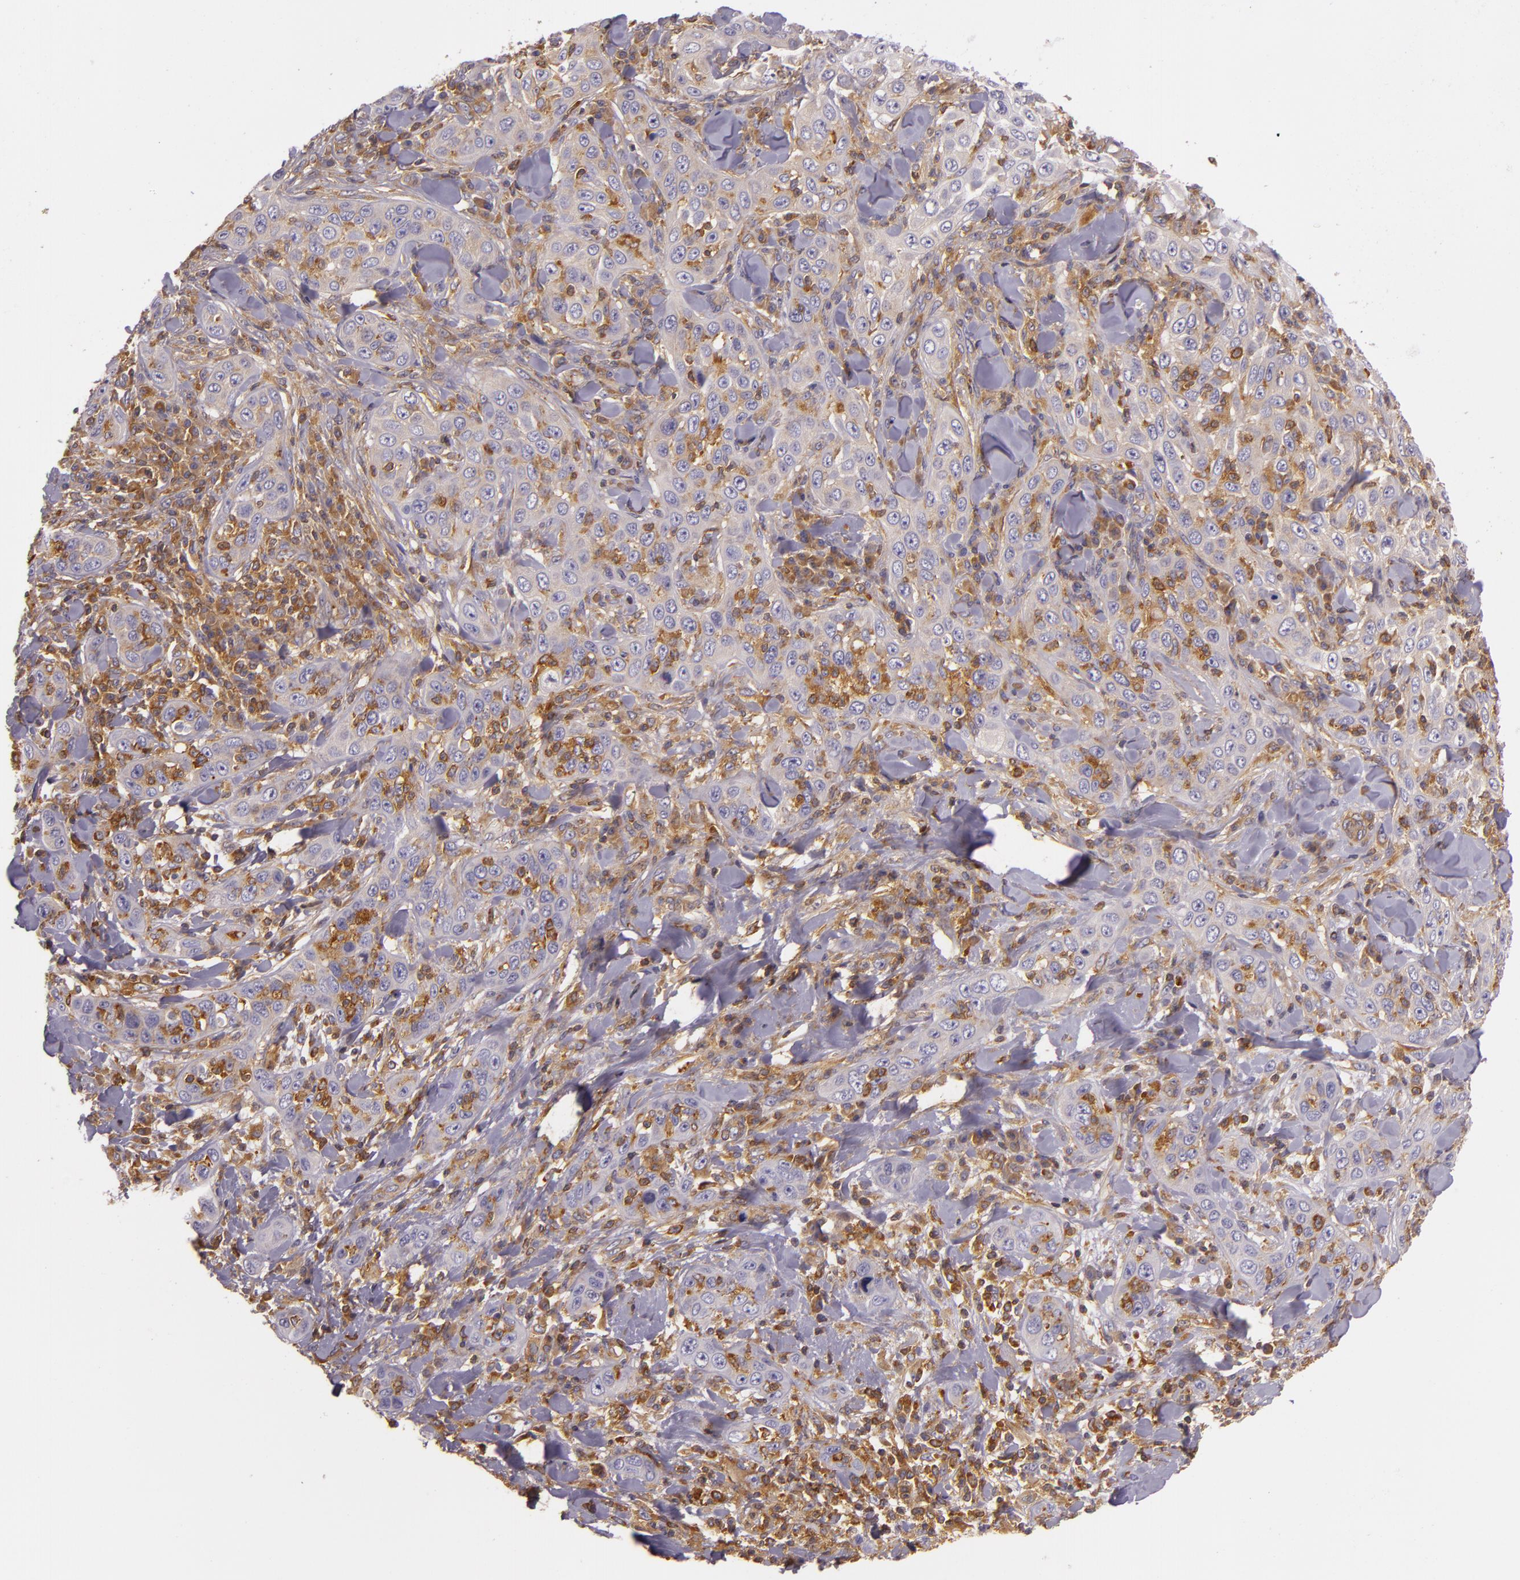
{"staining": {"intensity": "strong", "quantity": "25%-75%", "location": "cytoplasmic/membranous"}, "tissue": "skin cancer", "cell_type": "Tumor cells", "image_type": "cancer", "snomed": [{"axis": "morphology", "description": "Squamous cell carcinoma, NOS"}, {"axis": "topography", "description": "Skin"}], "caption": "Skin cancer (squamous cell carcinoma) stained for a protein (brown) exhibits strong cytoplasmic/membranous positive expression in approximately 25%-75% of tumor cells.", "gene": "TLN1", "patient": {"sex": "male", "age": 84}}